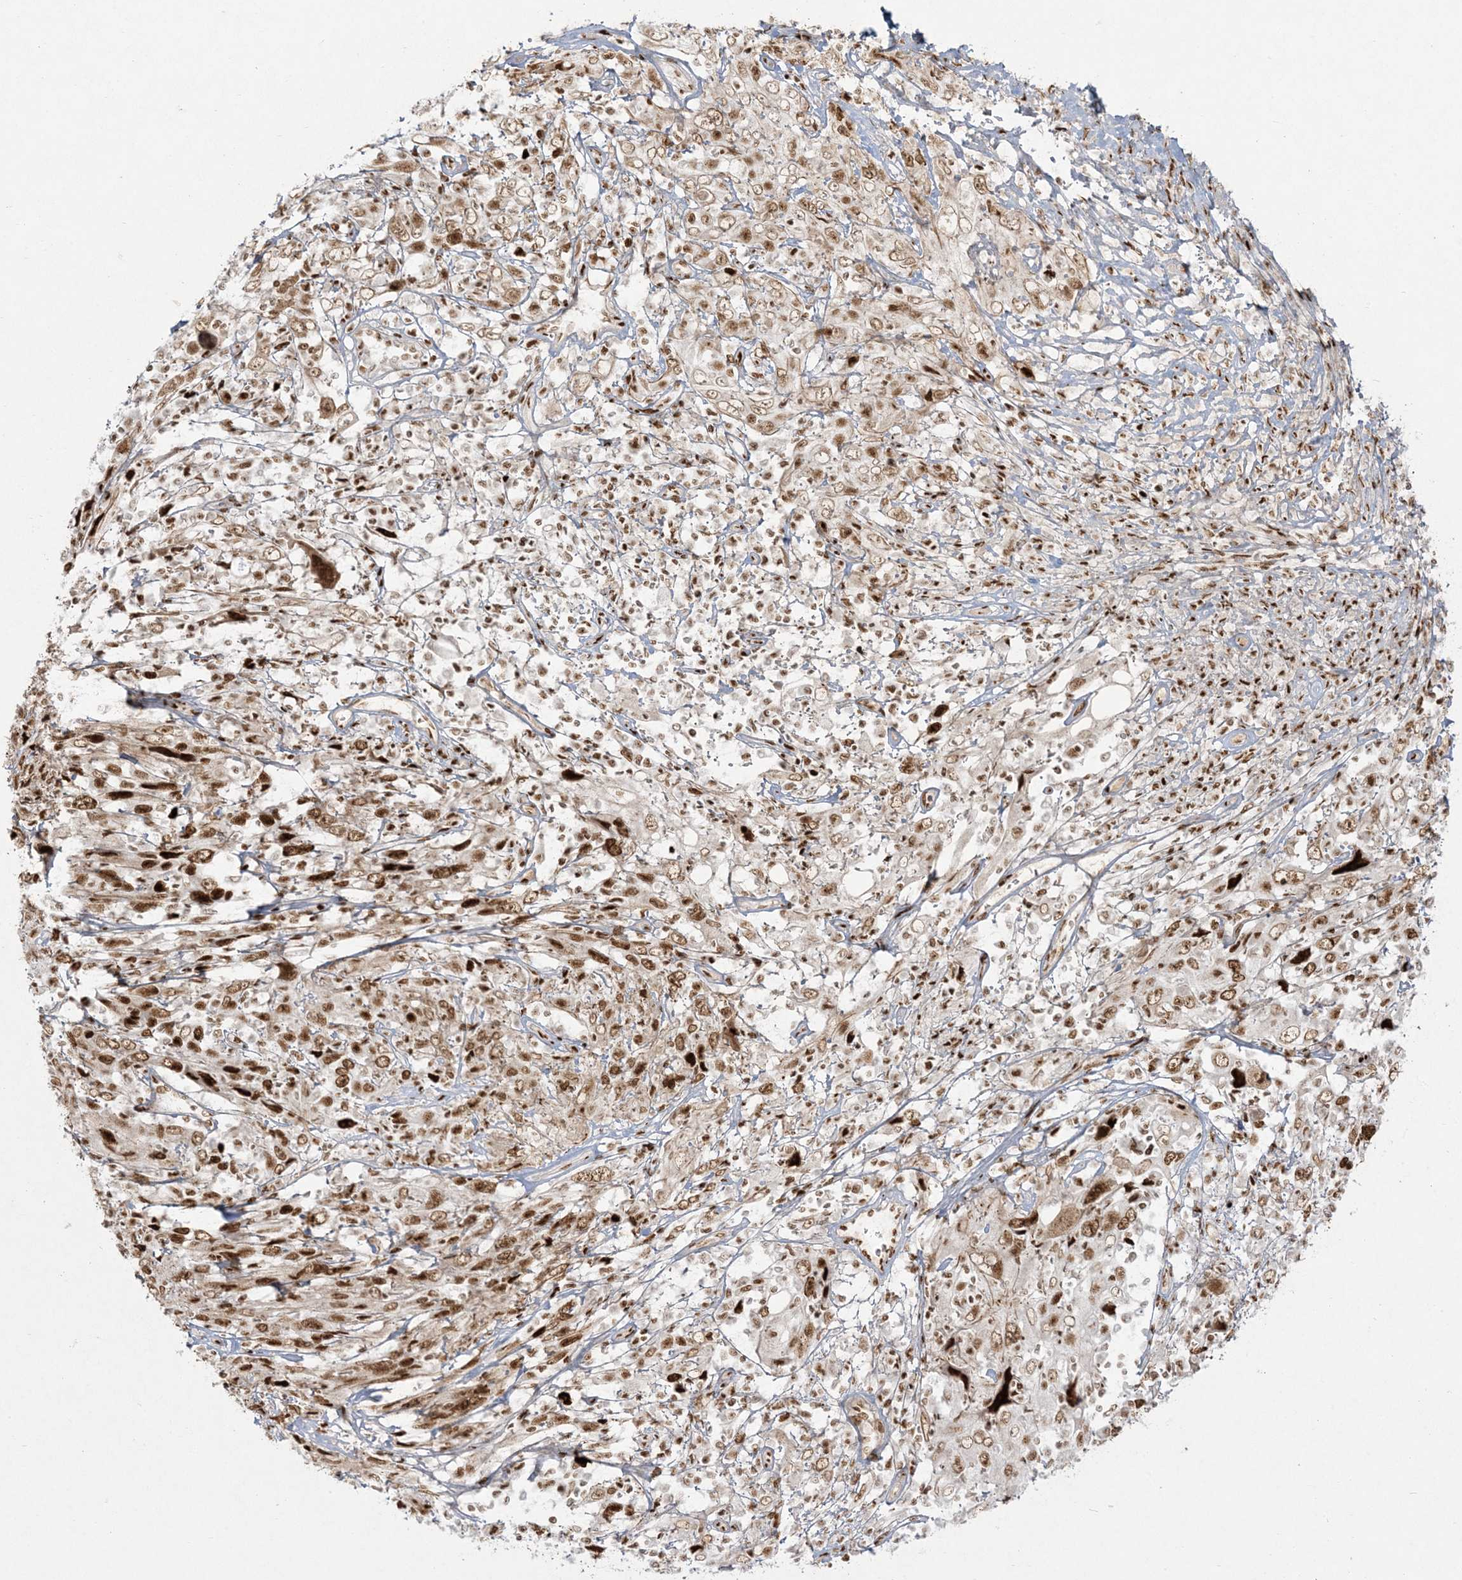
{"staining": {"intensity": "strong", "quantity": "25%-75%", "location": "nuclear"}, "tissue": "cervical cancer", "cell_type": "Tumor cells", "image_type": "cancer", "snomed": [{"axis": "morphology", "description": "Squamous cell carcinoma, NOS"}, {"axis": "topography", "description": "Cervix"}], "caption": "Tumor cells display high levels of strong nuclear staining in about 25%-75% of cells in cervical cancer (squamous cell carcinoma). (DAB IHC with brightfield microscopy, high magnification).", "gene": "RBM10", "patient": {"sex": "female", "age": 46}}